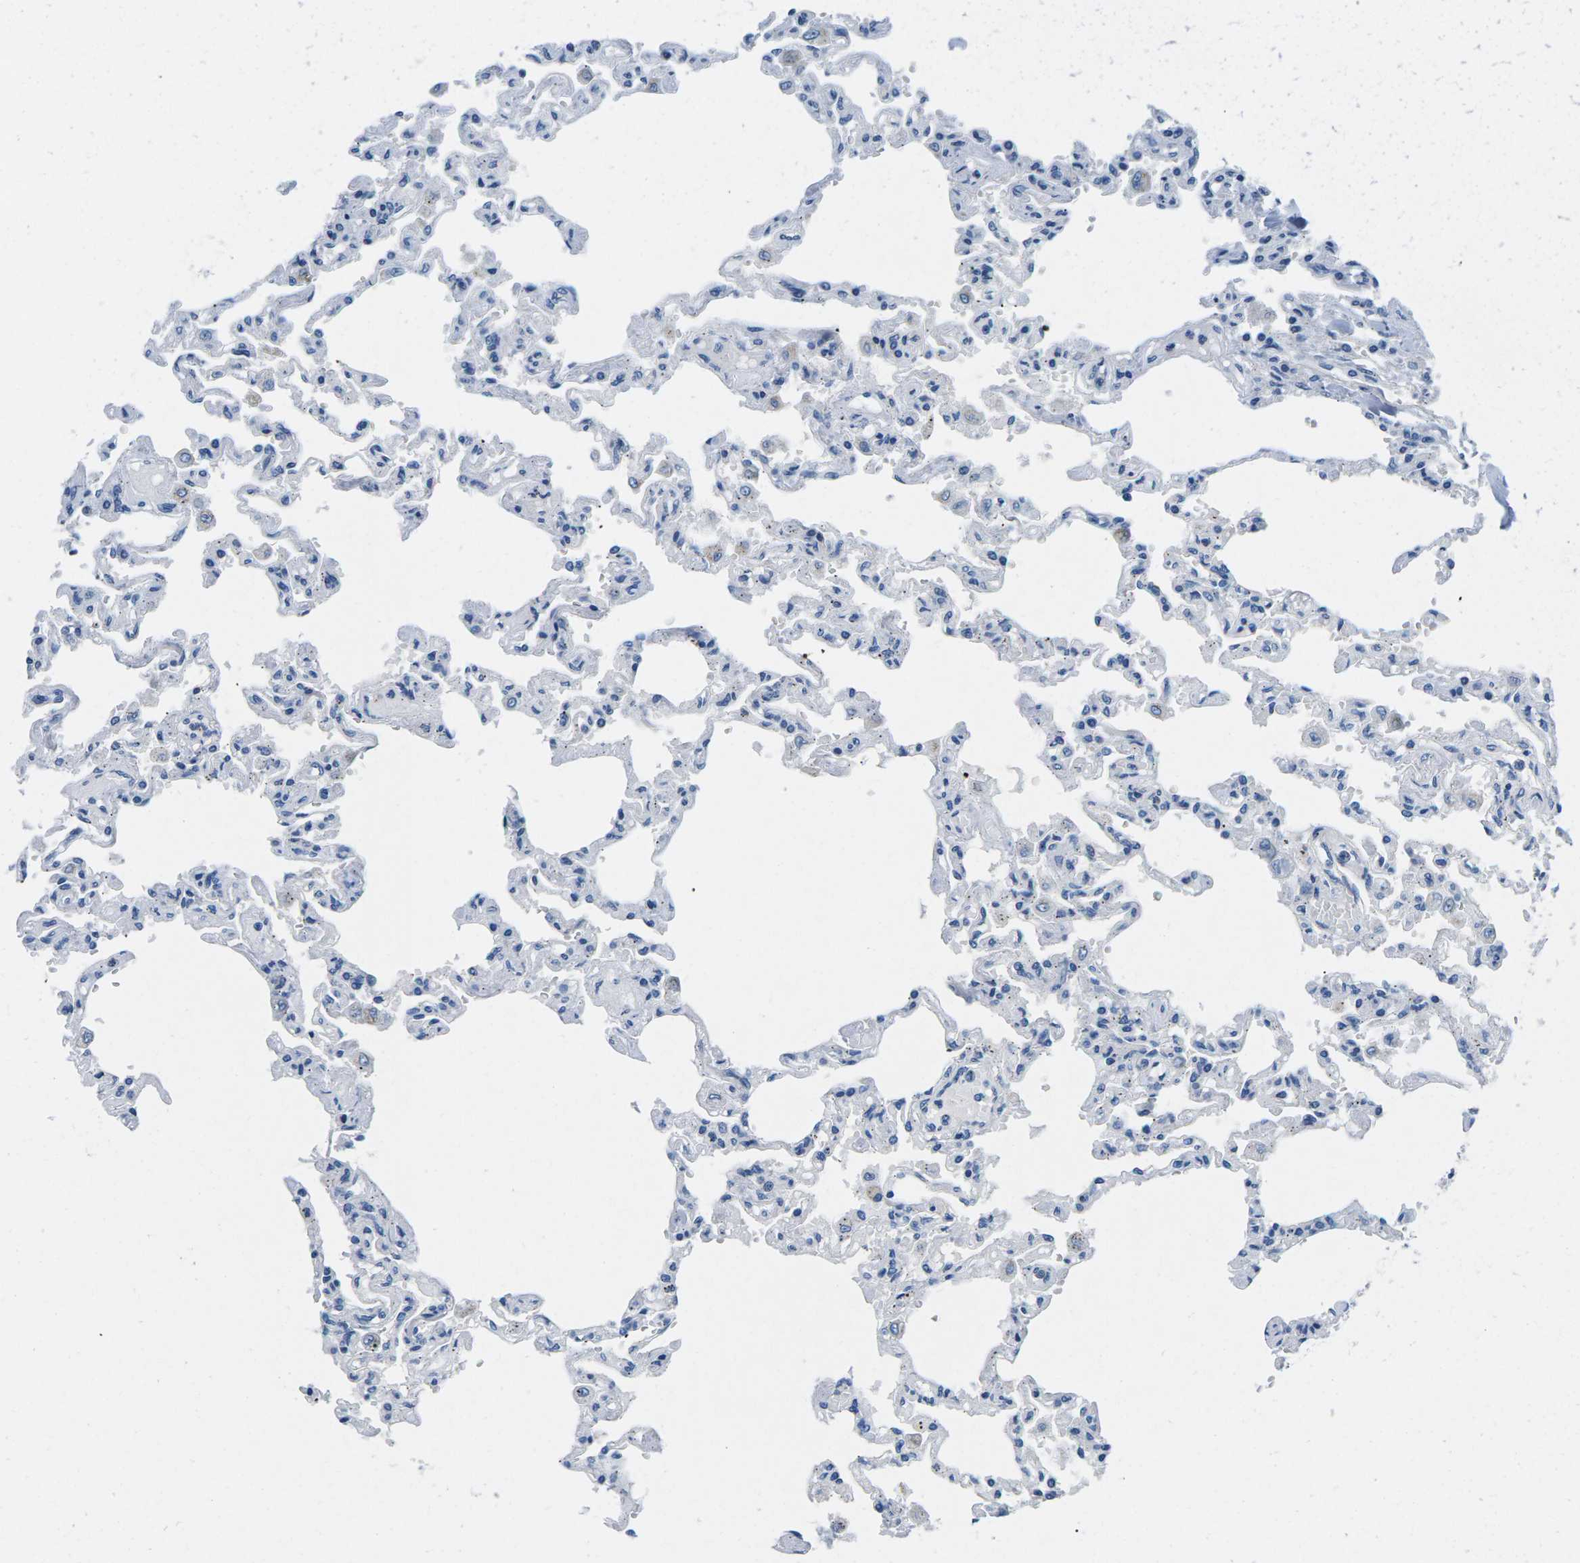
{"staining": {"intensity": "negative", "quantity": "none", "location": "none"}, "tissue": "lung", "cell_type": "Alveolar cells", "image_type": "normal", "snomed": [{"axis": "morphology", "description": "Normal tissue, NOS"}, {"axis": "topography", "description": "Lung"}], "caption": "High magnification brightfield microscopy of normal lung stained with DAB (3,3'-diaminobenzidine) (brown) and counterstained with hematoxylin (blue): alveolar cells show no significant staining. (Brightfield microscopy of DAB (3,3'-diaminobenzidine) IHC at high magnification).", "gene": "TSPAN2", "patient": {"sex": "male", "age": 21}}